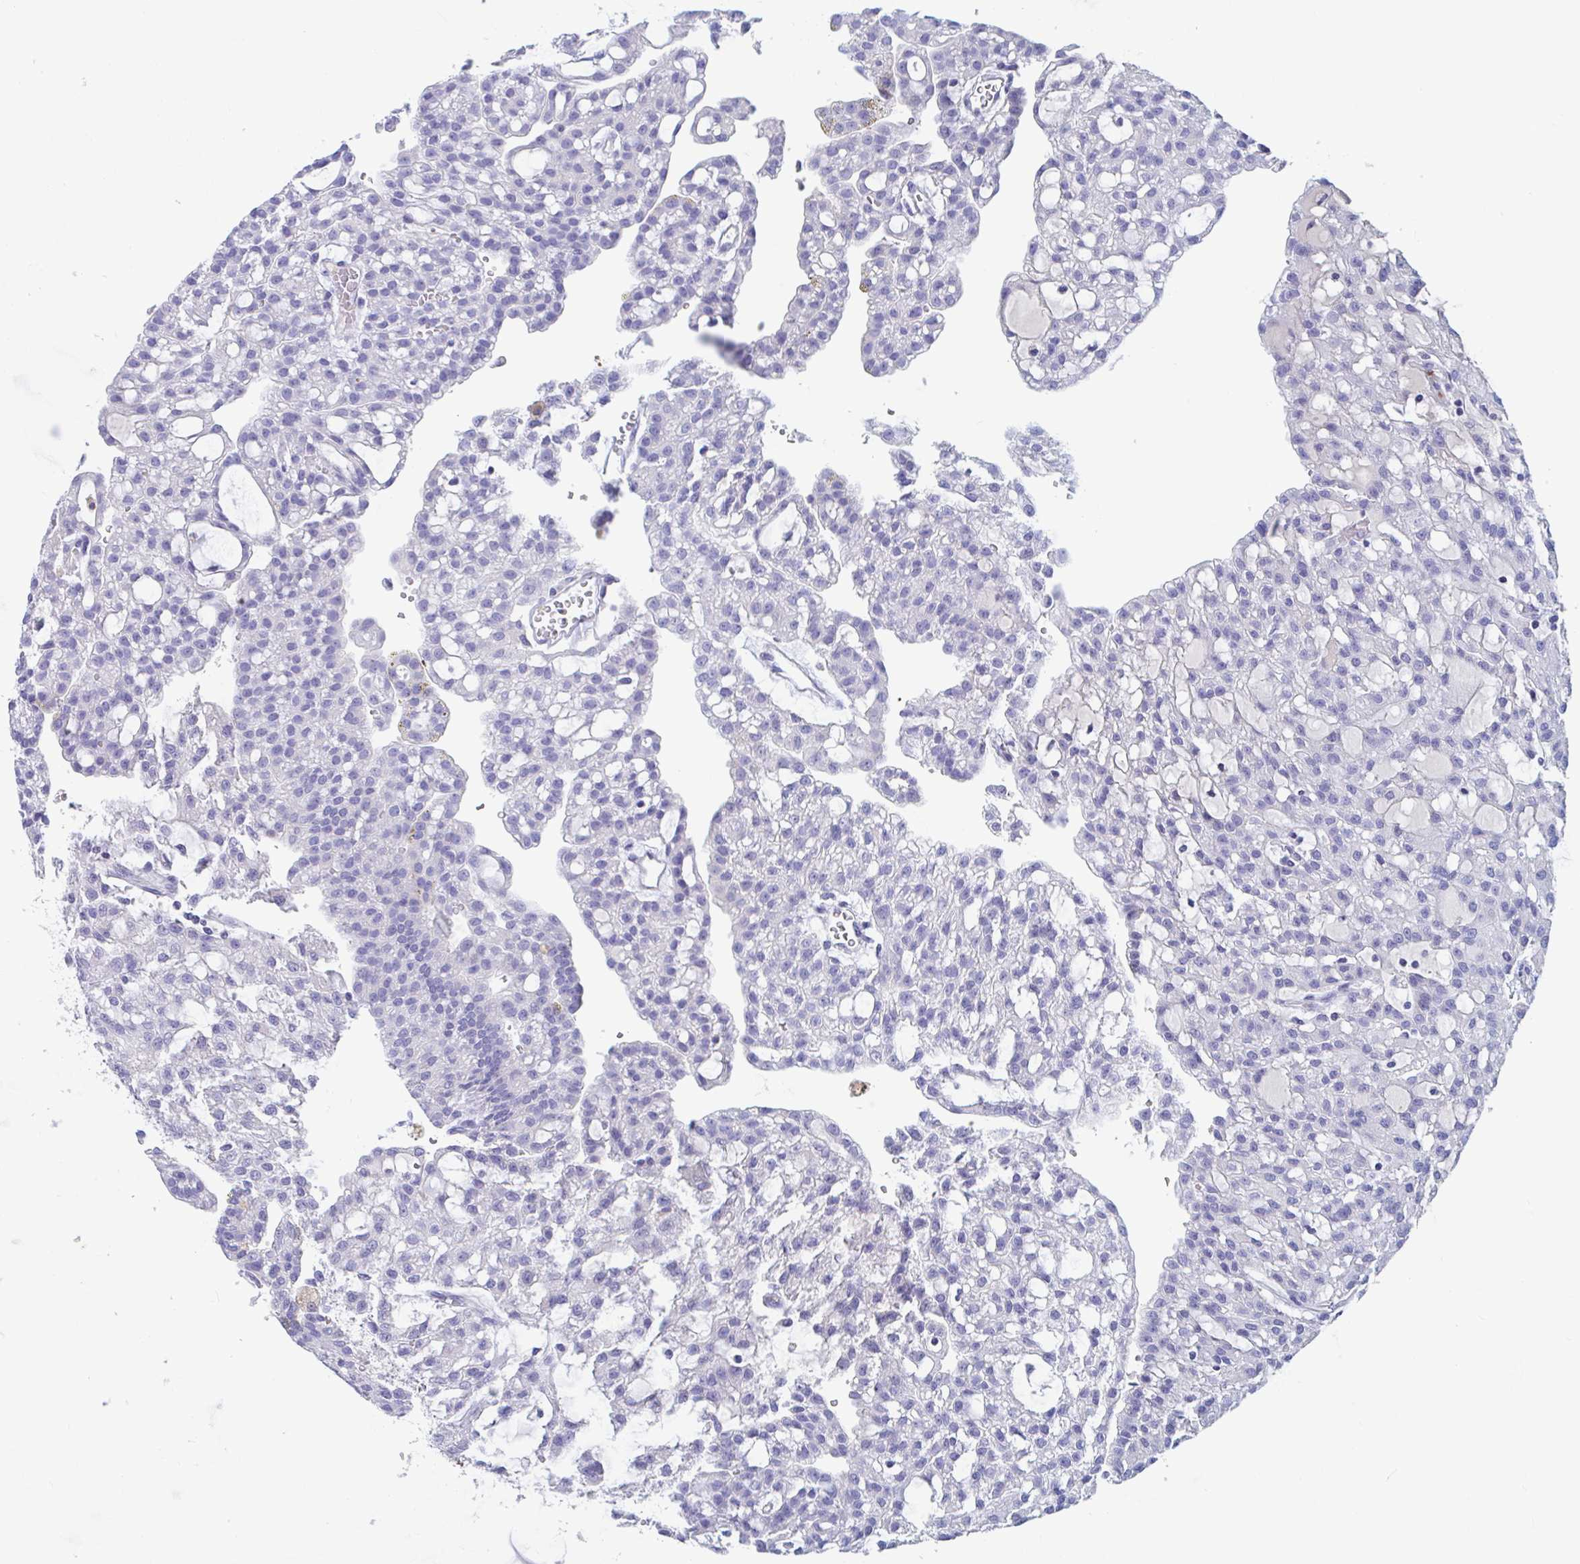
{"staining": {"intensity": "negative", "quantity": "none", "location": "none"}, "tissue": "renal cancer", "cell_type": "Tumor cells", "image_type": "cancer", "snomed": [{"axis": "morphology", "description": "Adenocarcinoma, NOS"}, {"axis": "topography", "description": "Kidney"}], "caption": "Immunohistochemical staining of human renal adenocarcinoma demonstrates no significant positivity in tumor cells.", "gene": "ZNHIT2", "patient": {"sex": "male", "age": 63}}